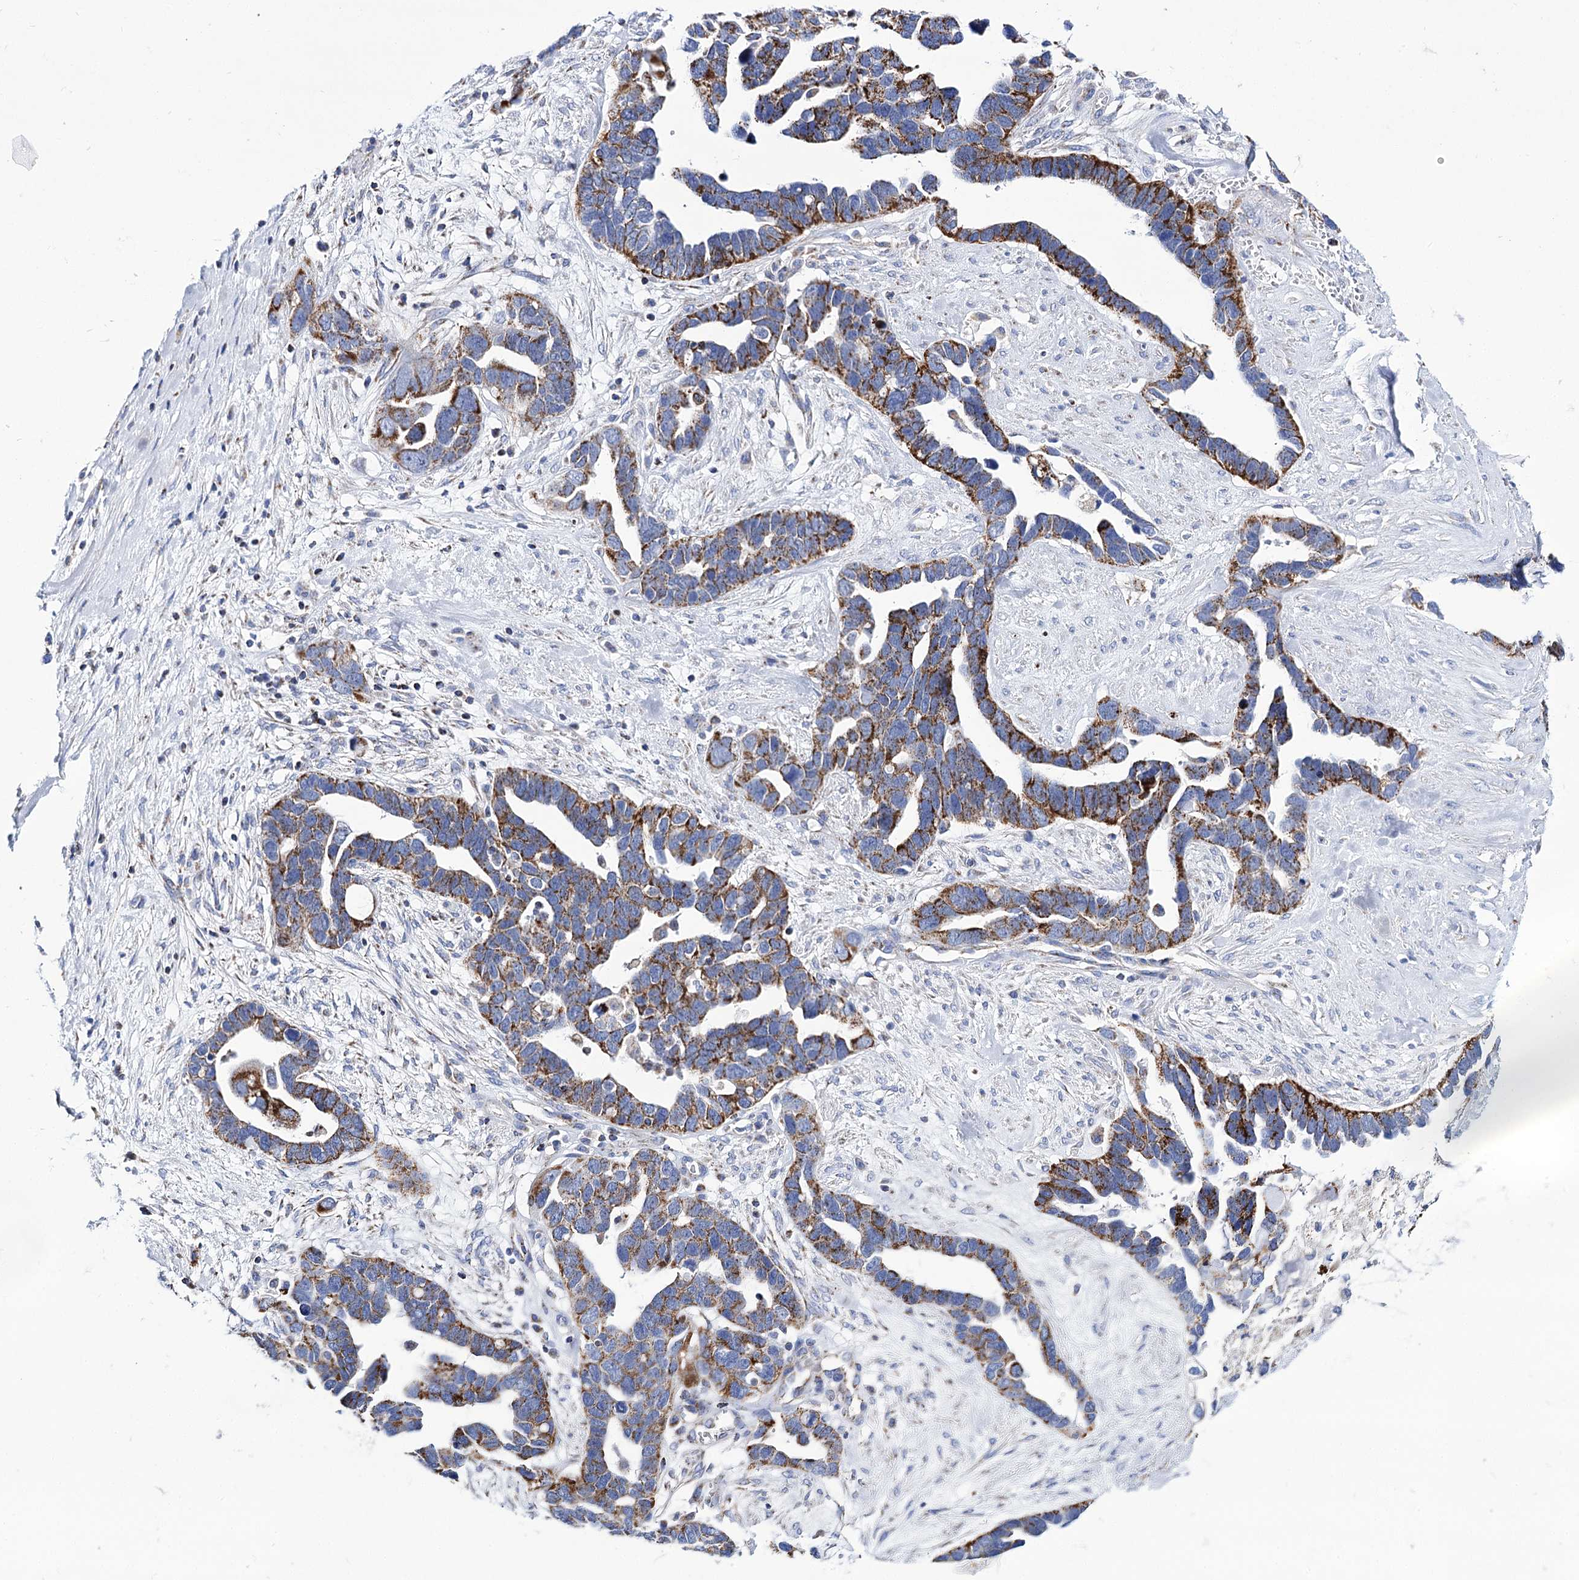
{"staining": {"intensity": "strong", "quantity": ">75%", "location": "cytoplasmic/membranous"}, "tissue": "ovarian cancer", "cell_type": "Tumor cells", "image_type": "cancer", "snomed": [{"axis": "morphology", "description": "Cystadenocarcinoma, serous, NOS"}, {"axis": "topography", "description": "Ovary"}], "caption": "A high amount of strong cytoplasmic/membranous staining is present in about >75% of tumor cells in ovarian cancer tissue.", "gene": "UBASH3B", "patient": {"sex": "female", "age": 54}}